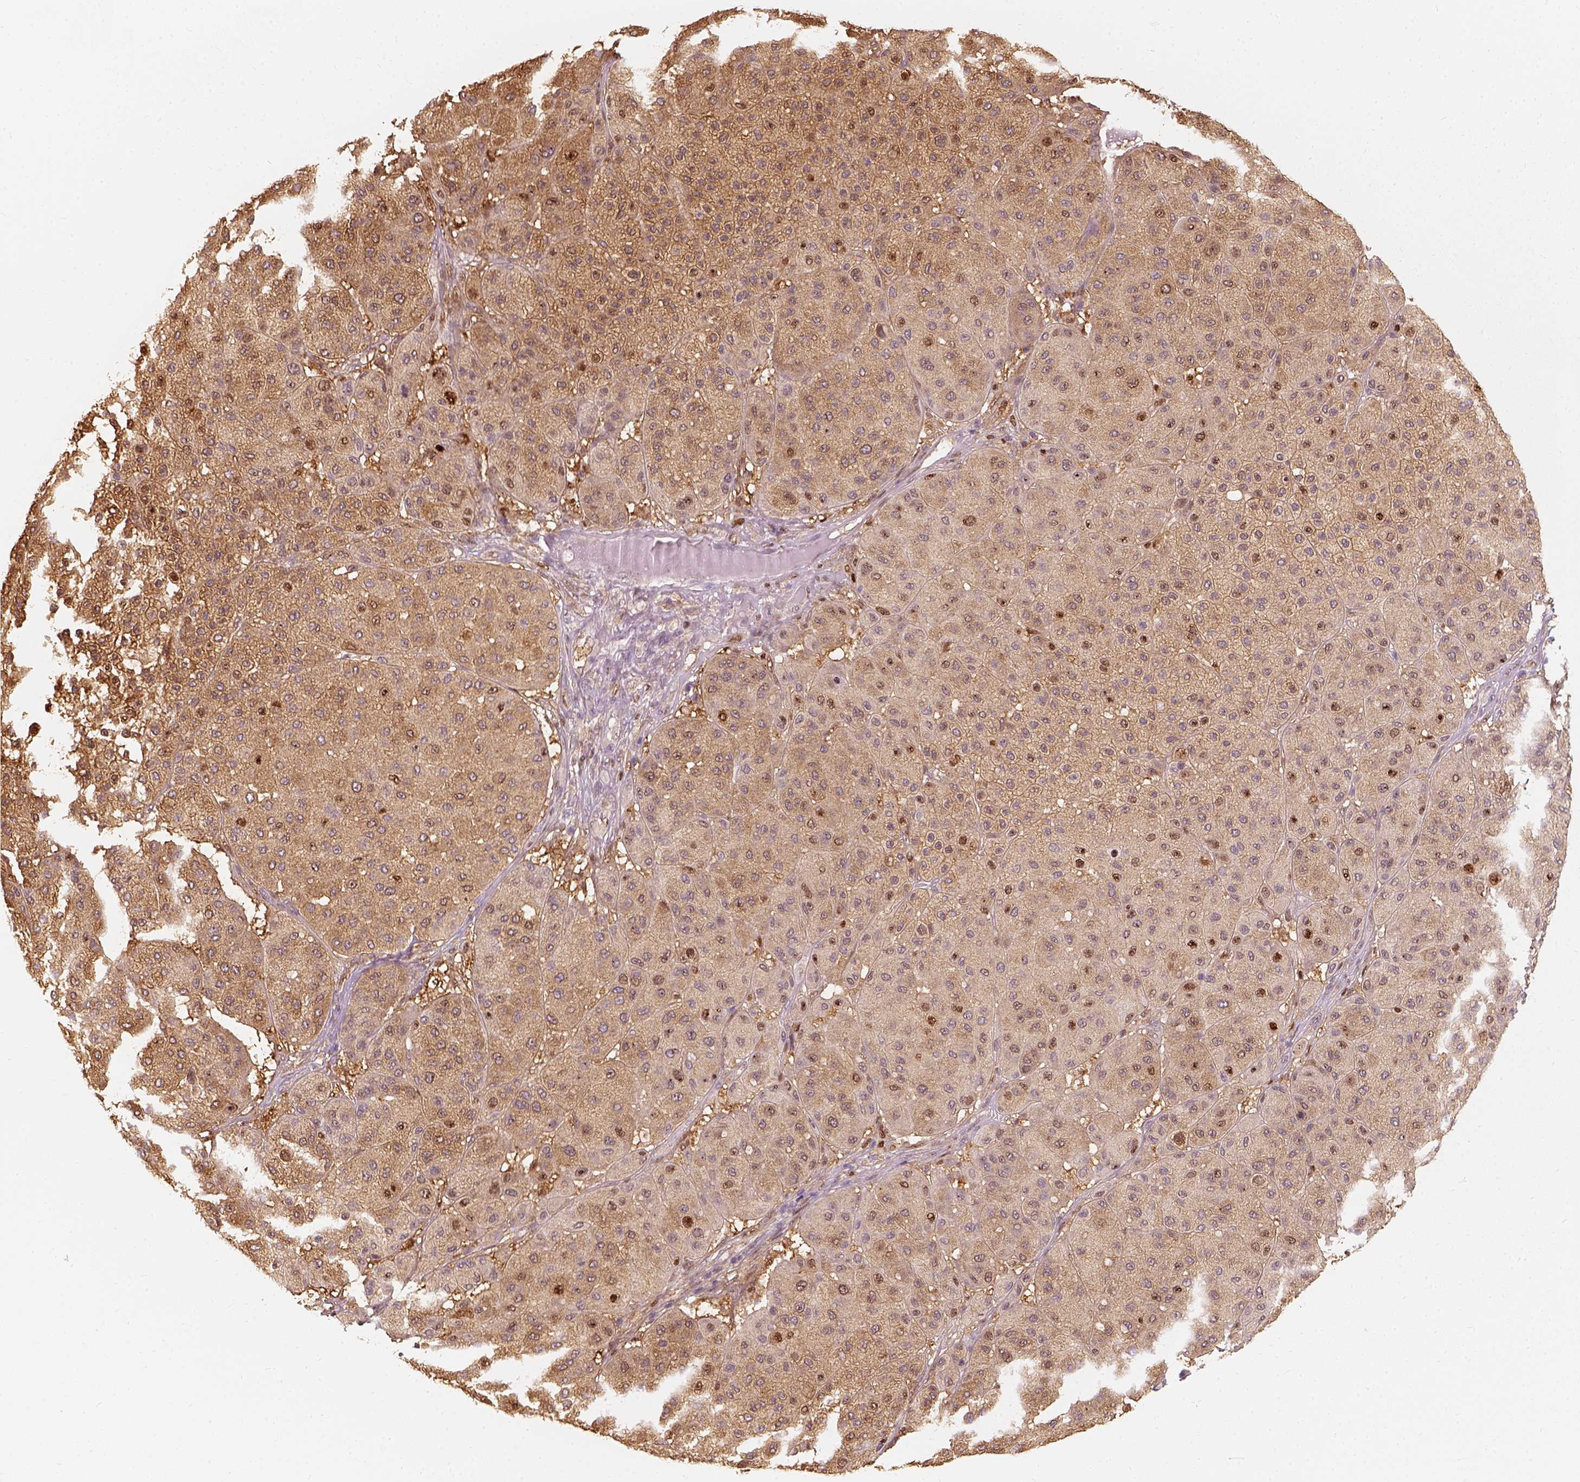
{"staining": {"intensity": "strong", "quantity": "<25%", "location": "nuclear"}, "tissue": "melanoma", "cell_type": "Tumor cells", "image_type": "cancer", "snomed": [{"axis": "morphology", "description": "Malignant melanoma, Metastatic site"}, {"axis": "topography", "description": "Smooth muscle"}], "caption": "The micrograph shows a brown stain indicating the presence of a protein in the nuclear of tumor cells in malignant melanoma (metastatic site).", "gene": "SQSTM1", "patient": {"sex": "male", "age": 41}}